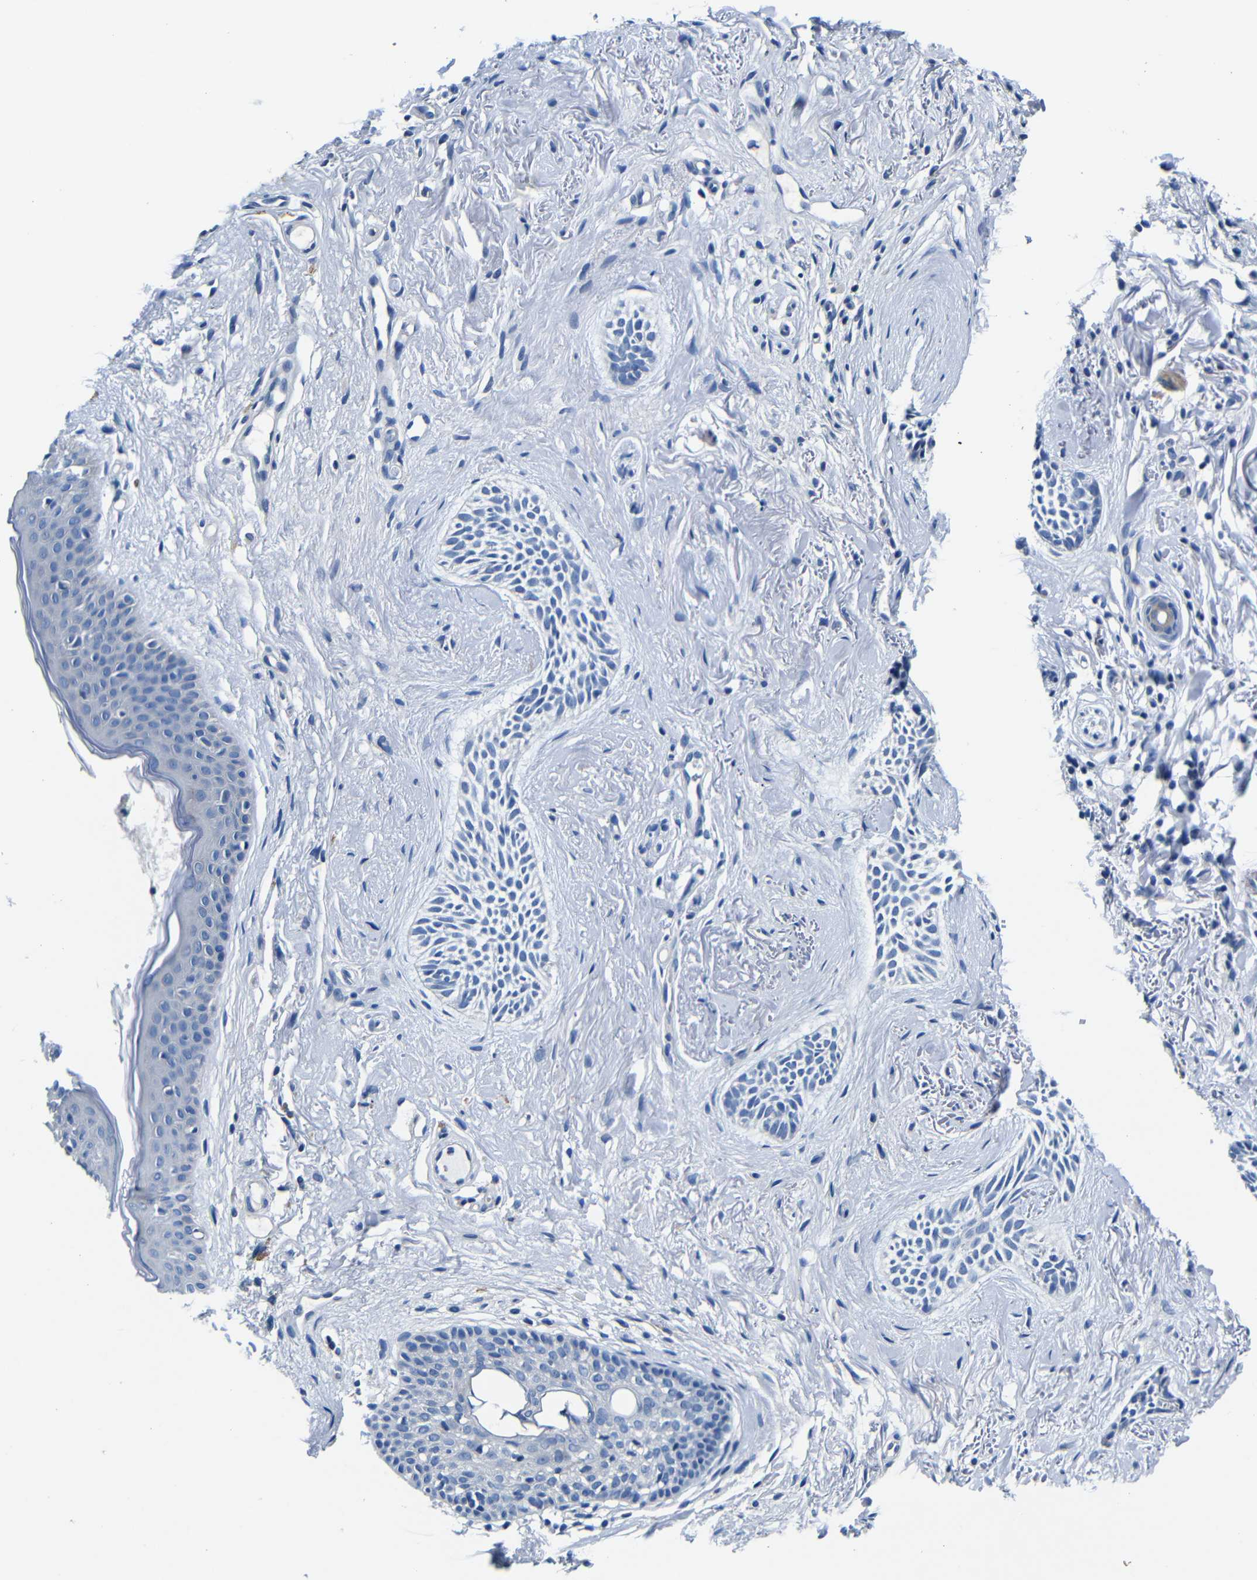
{"staining": {"intensity": "negative", "quantity": "none", "location": "none"}, "tissue": "skin cancer", "cell_type": "Tumor cells", "image_type": "cancer", "snomed": [{"axis": "morphology", "description": "Normal tissue, NOS"}, {"axis": "morphology", "description": "Basal cell carcinoma"}, {"axis": "topography", "description": "Skin"}], "caption": "This is an immunohistochemistry histopathology image of human skin basal cell carcinoma. There is no positivity in tumor cells.", "gene": "TNFAIP1", "patient": {"sex": "female", "age": 84}}